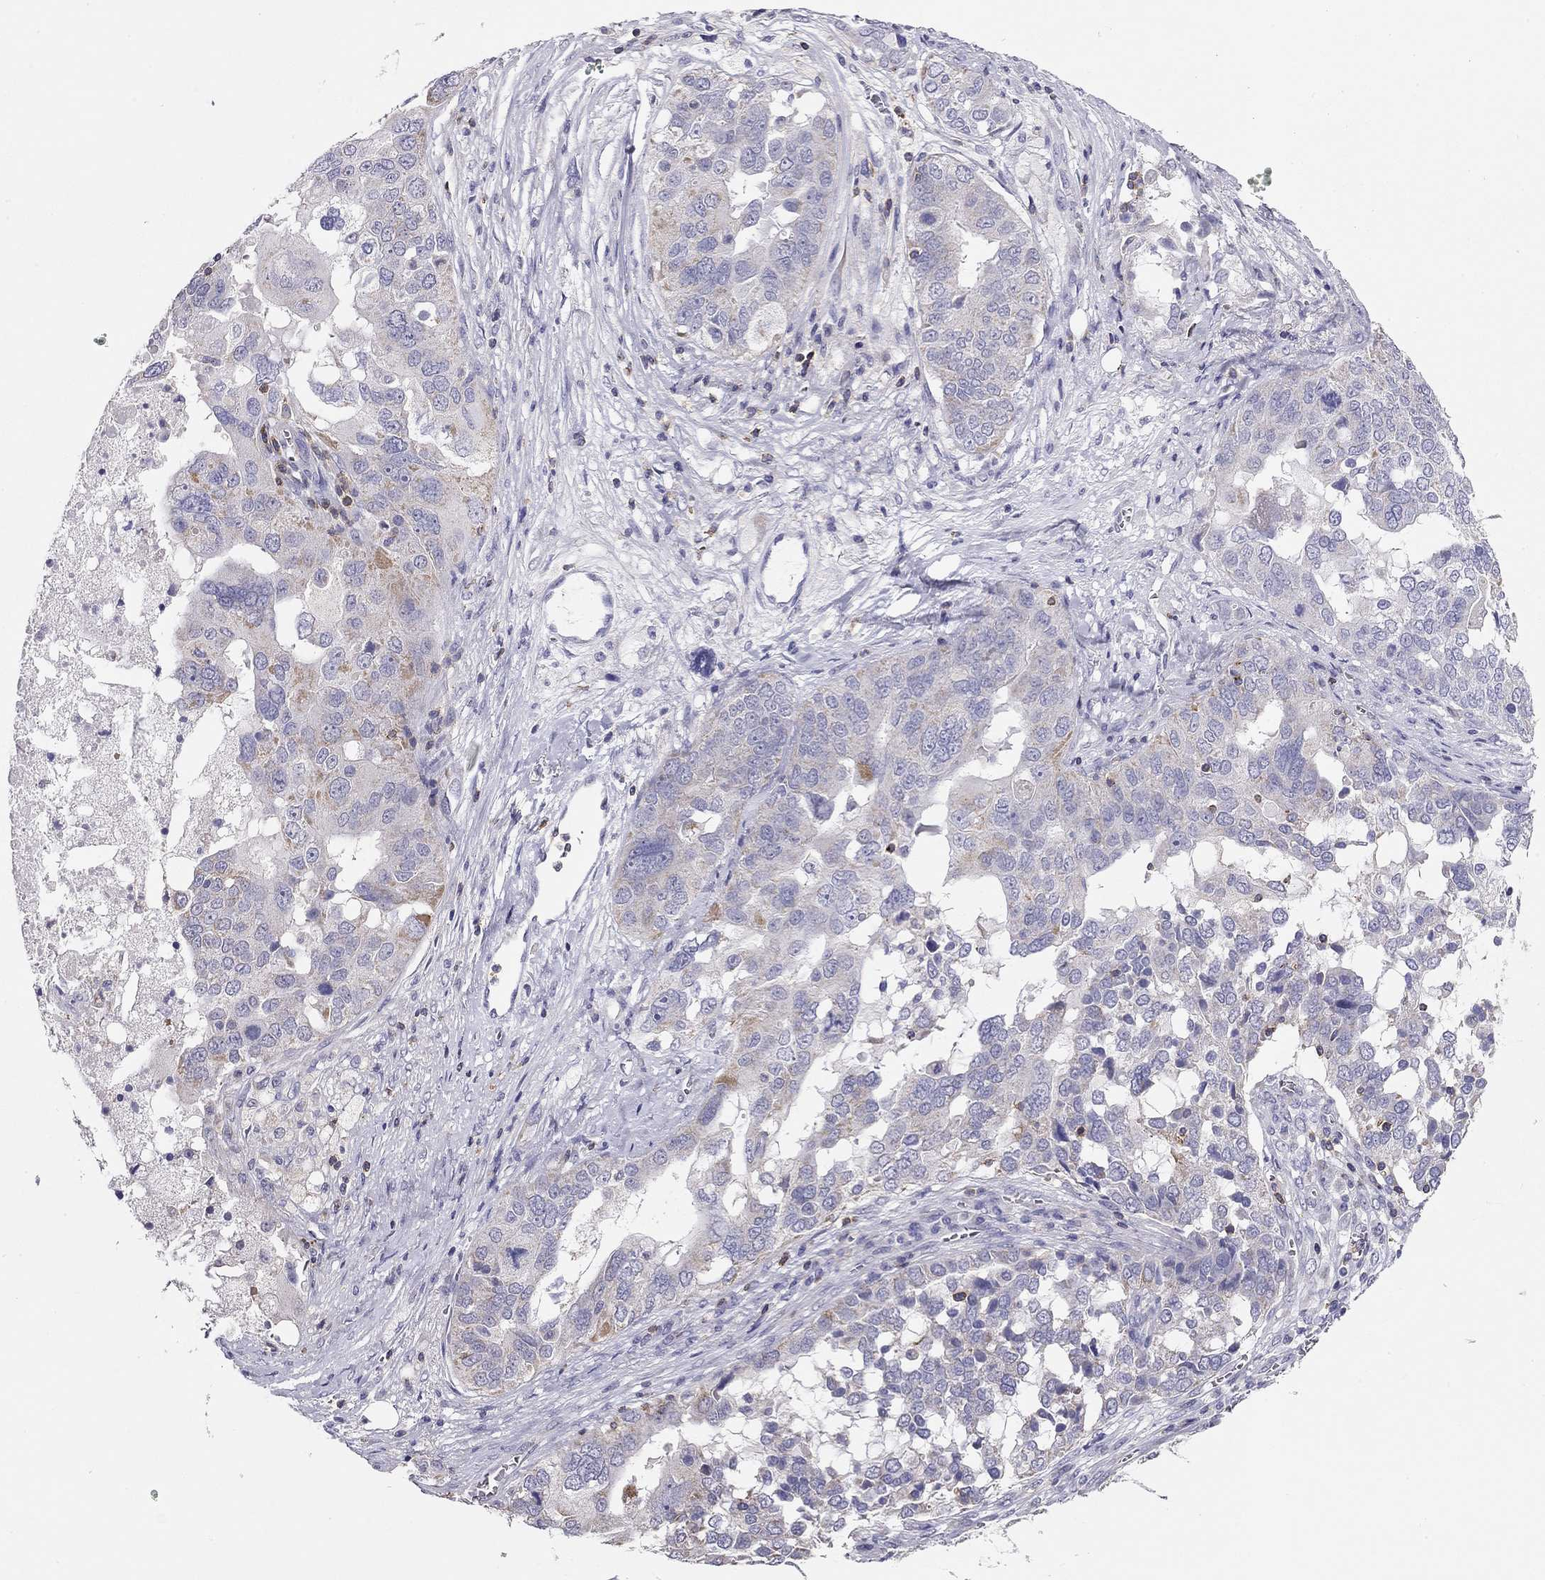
{"staining": {"intensity": "negative", "quantity": "none", "location": "none"}, "tissue": "ovarian cancer", "cell_type": "Tumor cells", "image_type": "cancer", "snomed": [{"axis": "morphology", "description": "Carcinoma, endometroid"}, {"axis": "topography", "description": "Soft tissue"}, {"axis": "topography", "description": "Ovary"}], "caption": "Immunohistochemical staining of ovarian endometroid carcinoma shows no significant staining in tumor cells.", "gene": "CITED1", "patient": {"sex": "female", "age": 52}}